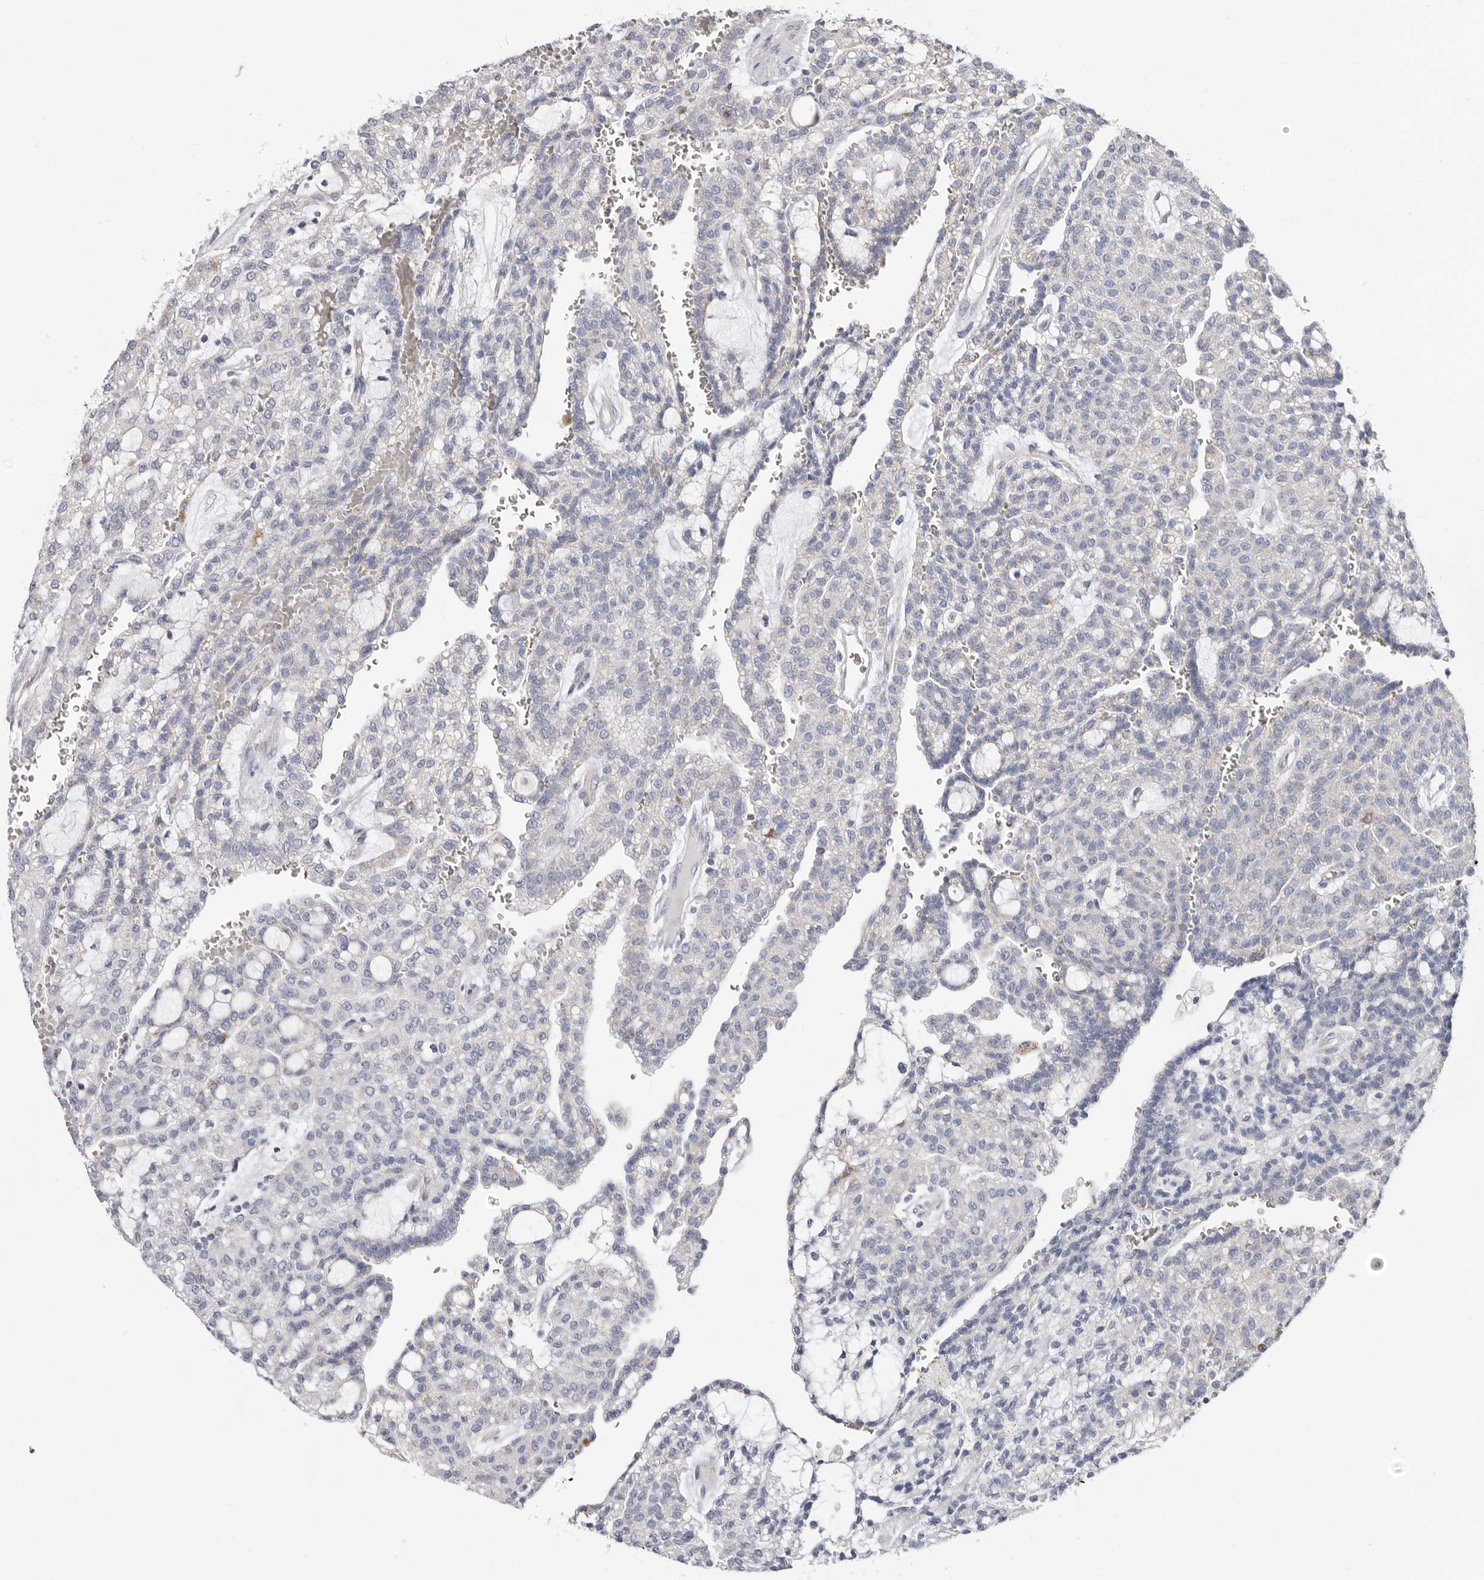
{"staining": {"intensity": "weak", "quantity": "<25%", "location": "cytoplasmic/membranous"}, "tissue": "renal cancer", "cell_type": "Tumor cells", "image_type": "cancer", "snomed": [{"axis": "morphology", "description": "Adenocarcinoma, NOS"}, {"axis": "topography", "description": "Kidney"}], "caption": "Renal cancer stained for a protein using IHC demonstrates no staining tumor cells.", "gene": "RSPO2", "patient": {"sex": "male", "age": 63}}